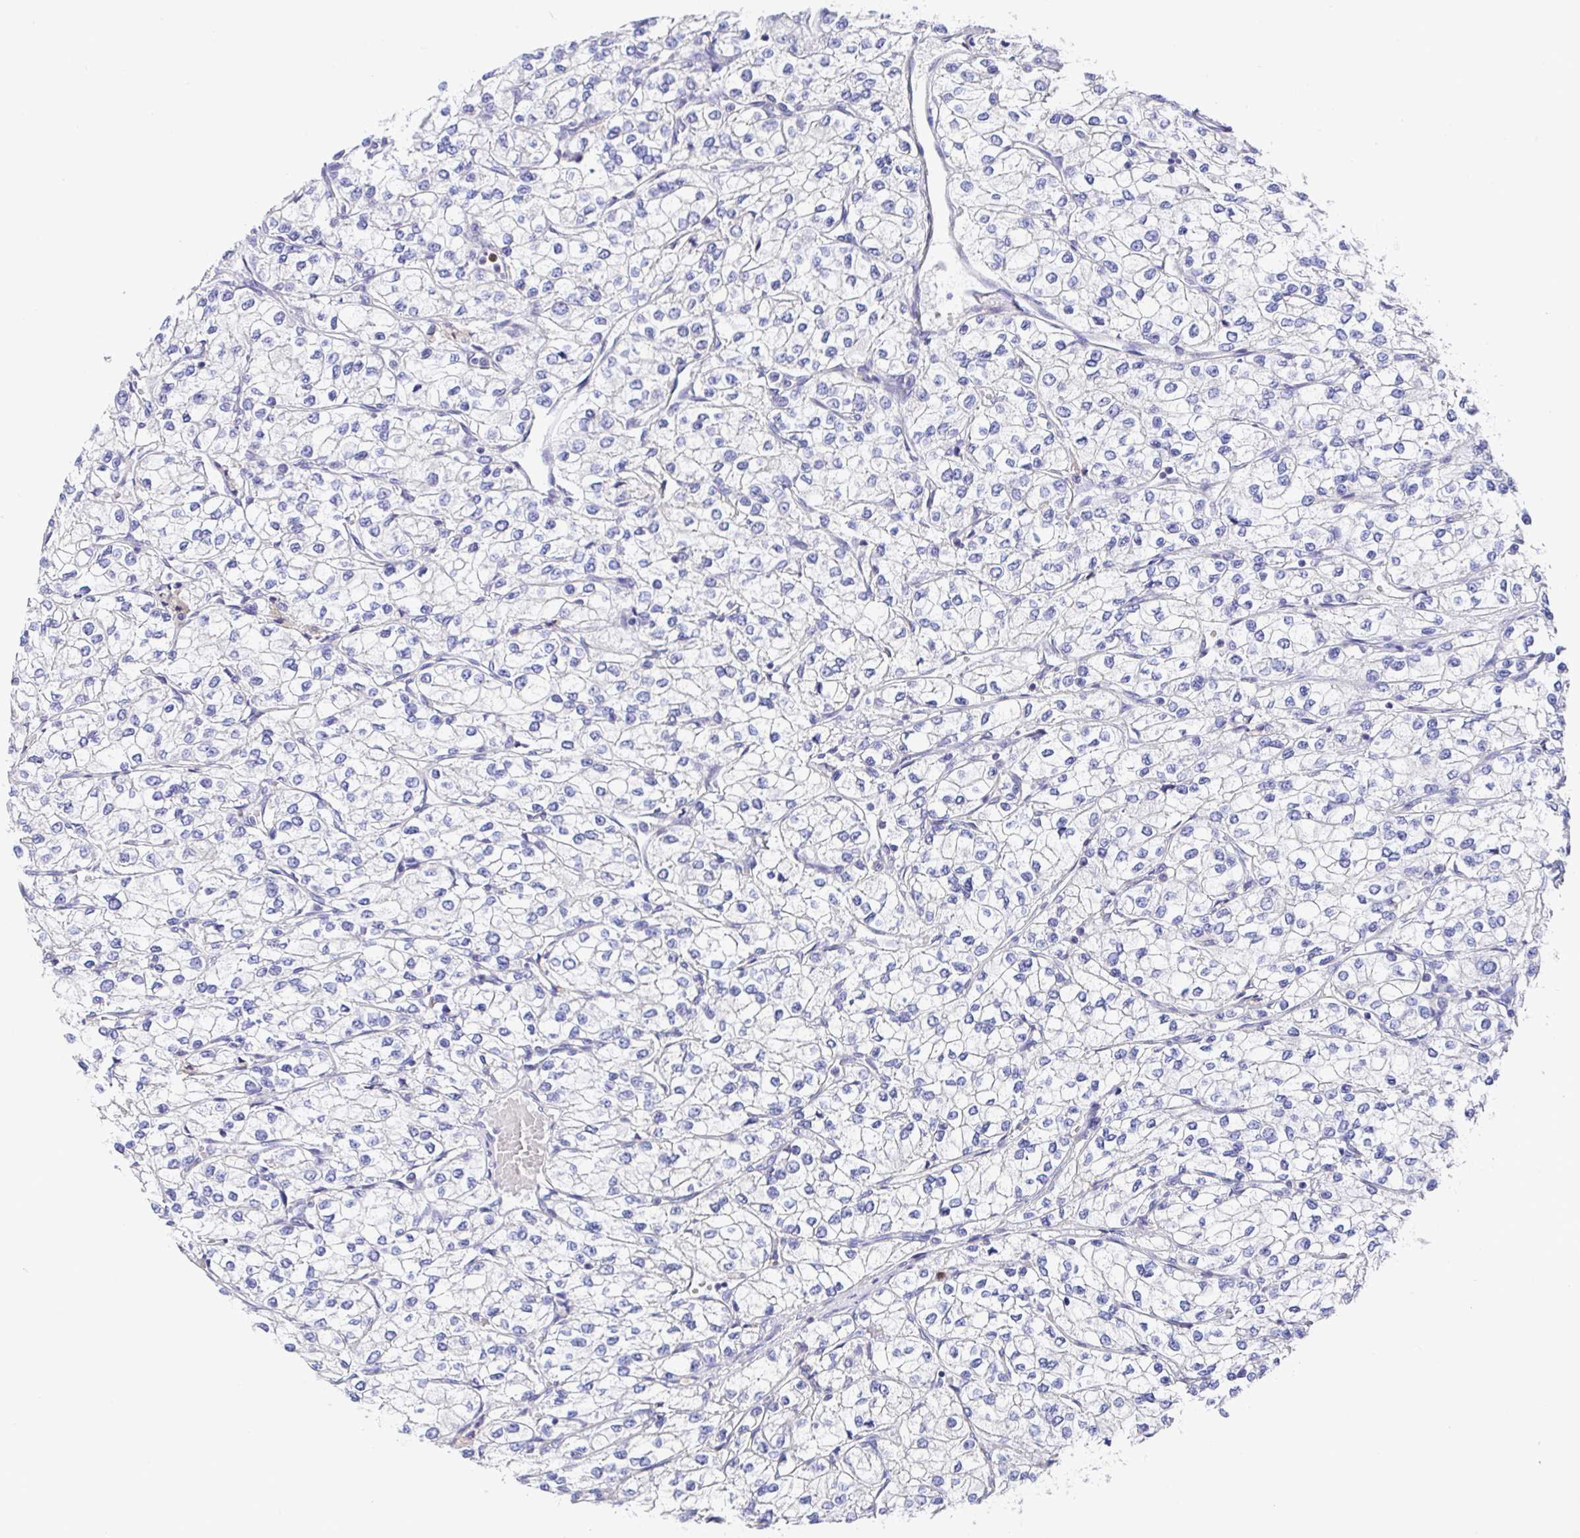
{"staining": {"intensity": "negative", "quantity": "none", "location": "none"}, "tissue": "renal cancer", "cell_type": "Tumor cells", "image_type": "cancer", "snomed": [{"axis": "morphology", "description": "Adenocarcinoma, NOS"}, {"axis": "topography", "description": "Kidney"}], "caption": "The image shows no significant expression in tumor cells of adenocarcinoma (renal).", "gene": "GOLGA1", "patient": {"sex": "male", "age": 80}}